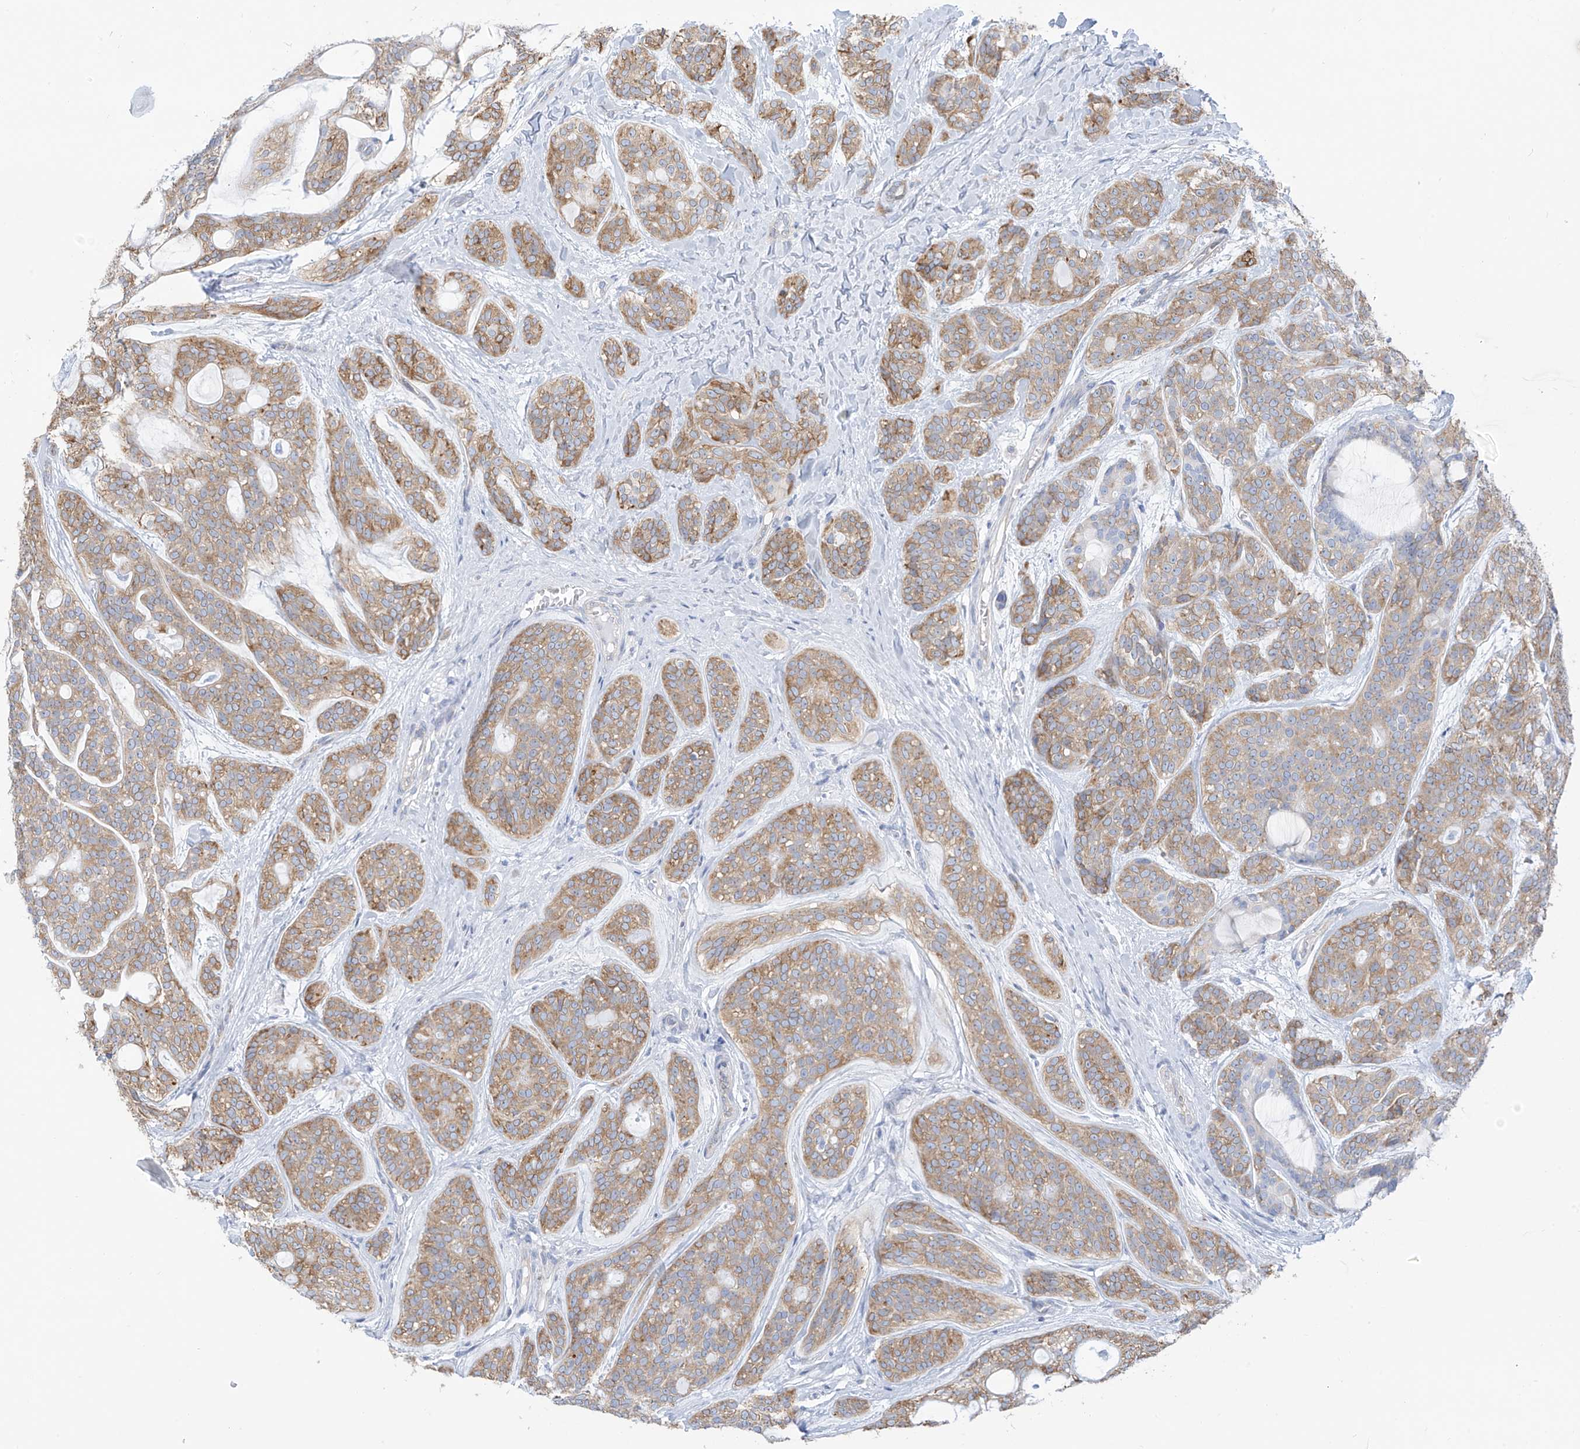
{"staining": {"intensity": "moderate", "quantity": "25%-75%", "location": "cytoplasmic/membranous"}, "tissue": "head and neck cancer", "cell_type": "Tumor cells", "image_type": "cancer", "snomed": [{"axis": "morphology", "description": "Adenocarcinoma, NOS"}, {"axis": "topography", "description": "Head-Neck"}], "caption": "This image exhibits head and neck cancer stained with IHC to label a protein in brown. The cytoplasmic/membranous of tumor cells show moderate positivity for the protein. Nuclei are counter-stained blue.", "gene": "RCN2", "patient": {"sex": "male", "age": 66}}